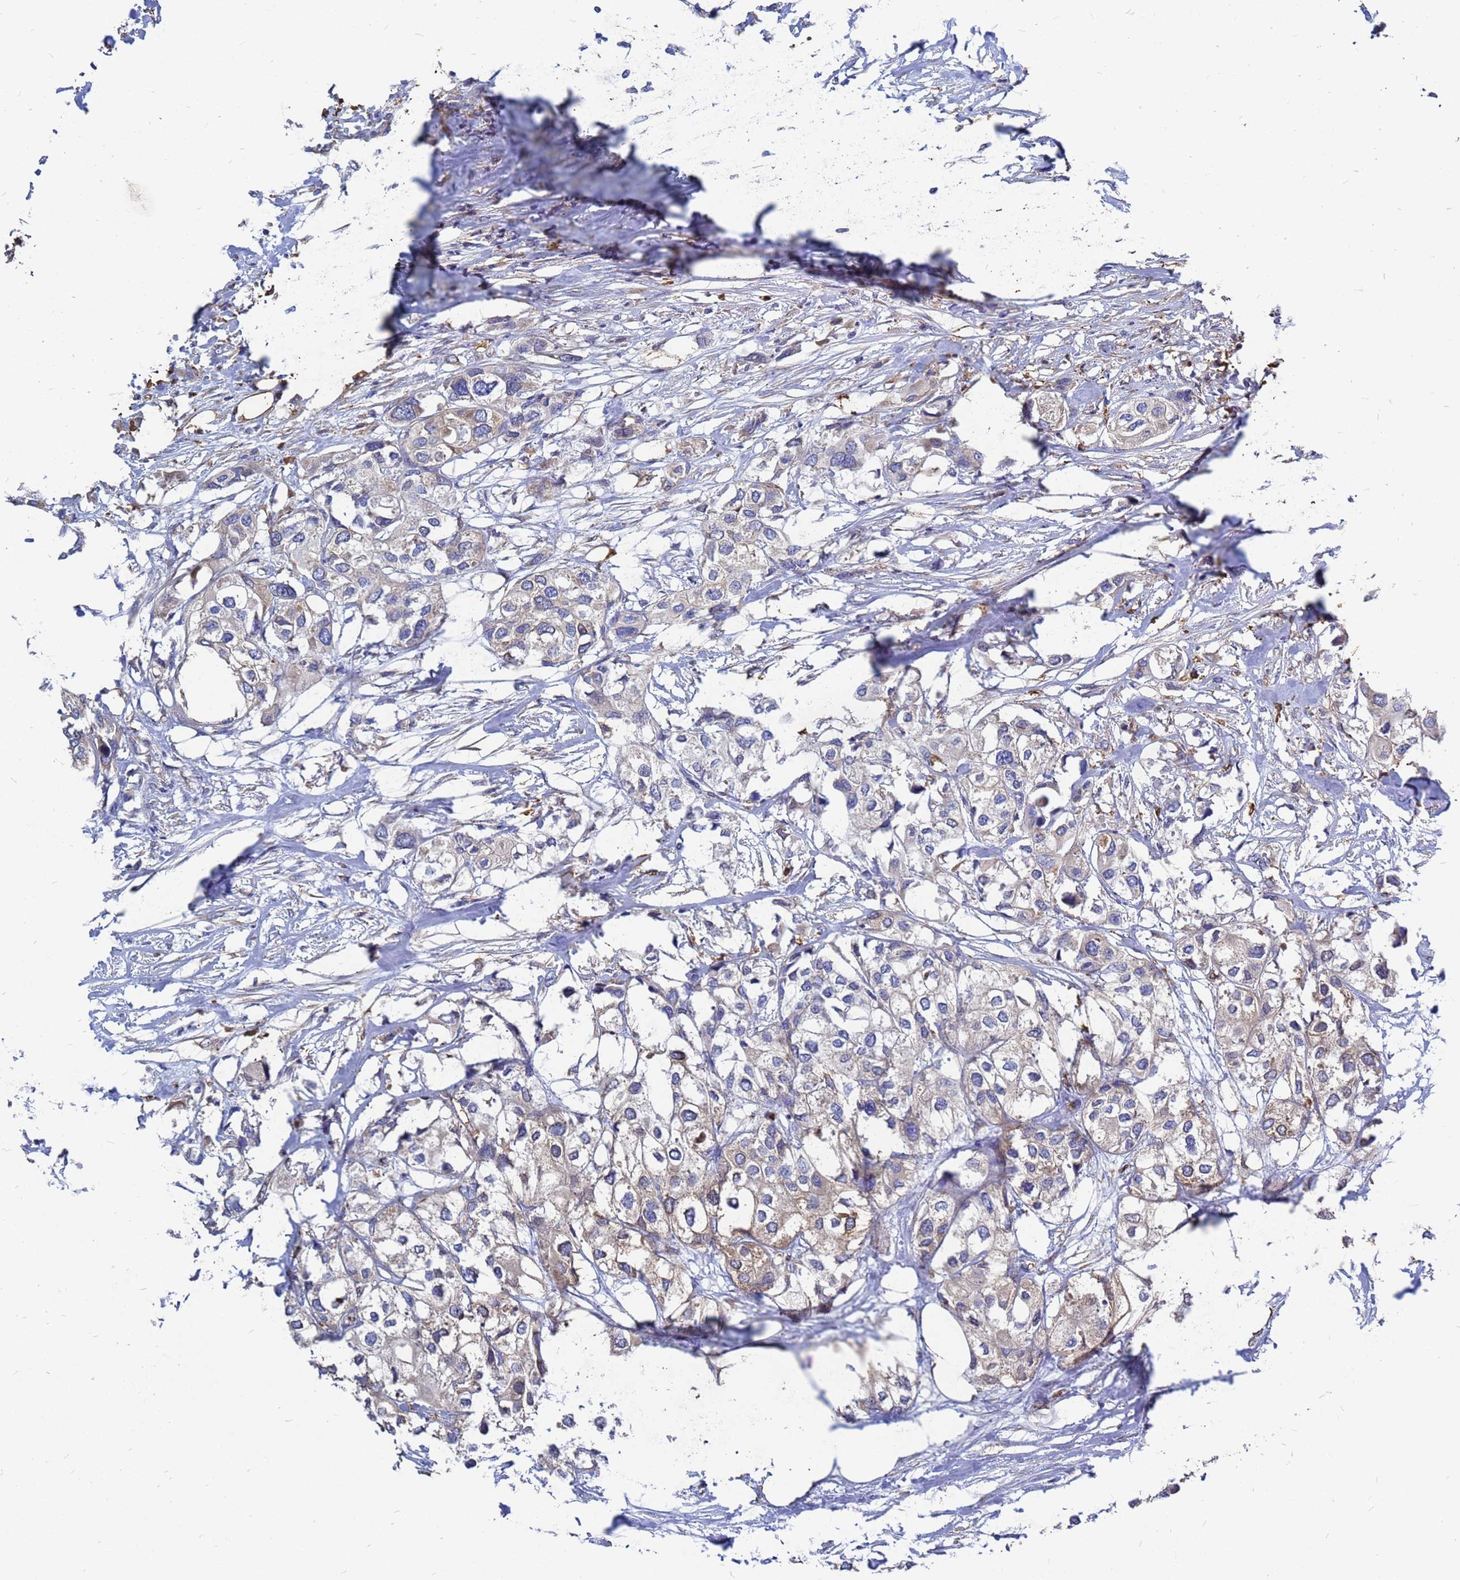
{"staining": {"intensity": "weak", "quantity": "<25%", "location": "cytoplasmic/membranous"}, "tissue": "urothelial cancer", "cell_type": "Tumor cells", "image_type": "cancer", "snomed": [{"axis": "morphology", "description": "Urothelial carcinoma, High grade"}, {"axis": "topography", "description": "Urinary bladder"}], "caption": "Immunohistochemistry photomicrograph of urothelial cancer stained for a protein (brown), which exhibits no staining in tumor cells. (DAB immunohistochemistry (IHC) with hematoxylin counter stain).", "gene": "MOB2", "patient": {"sex": "male", "age": 64}}